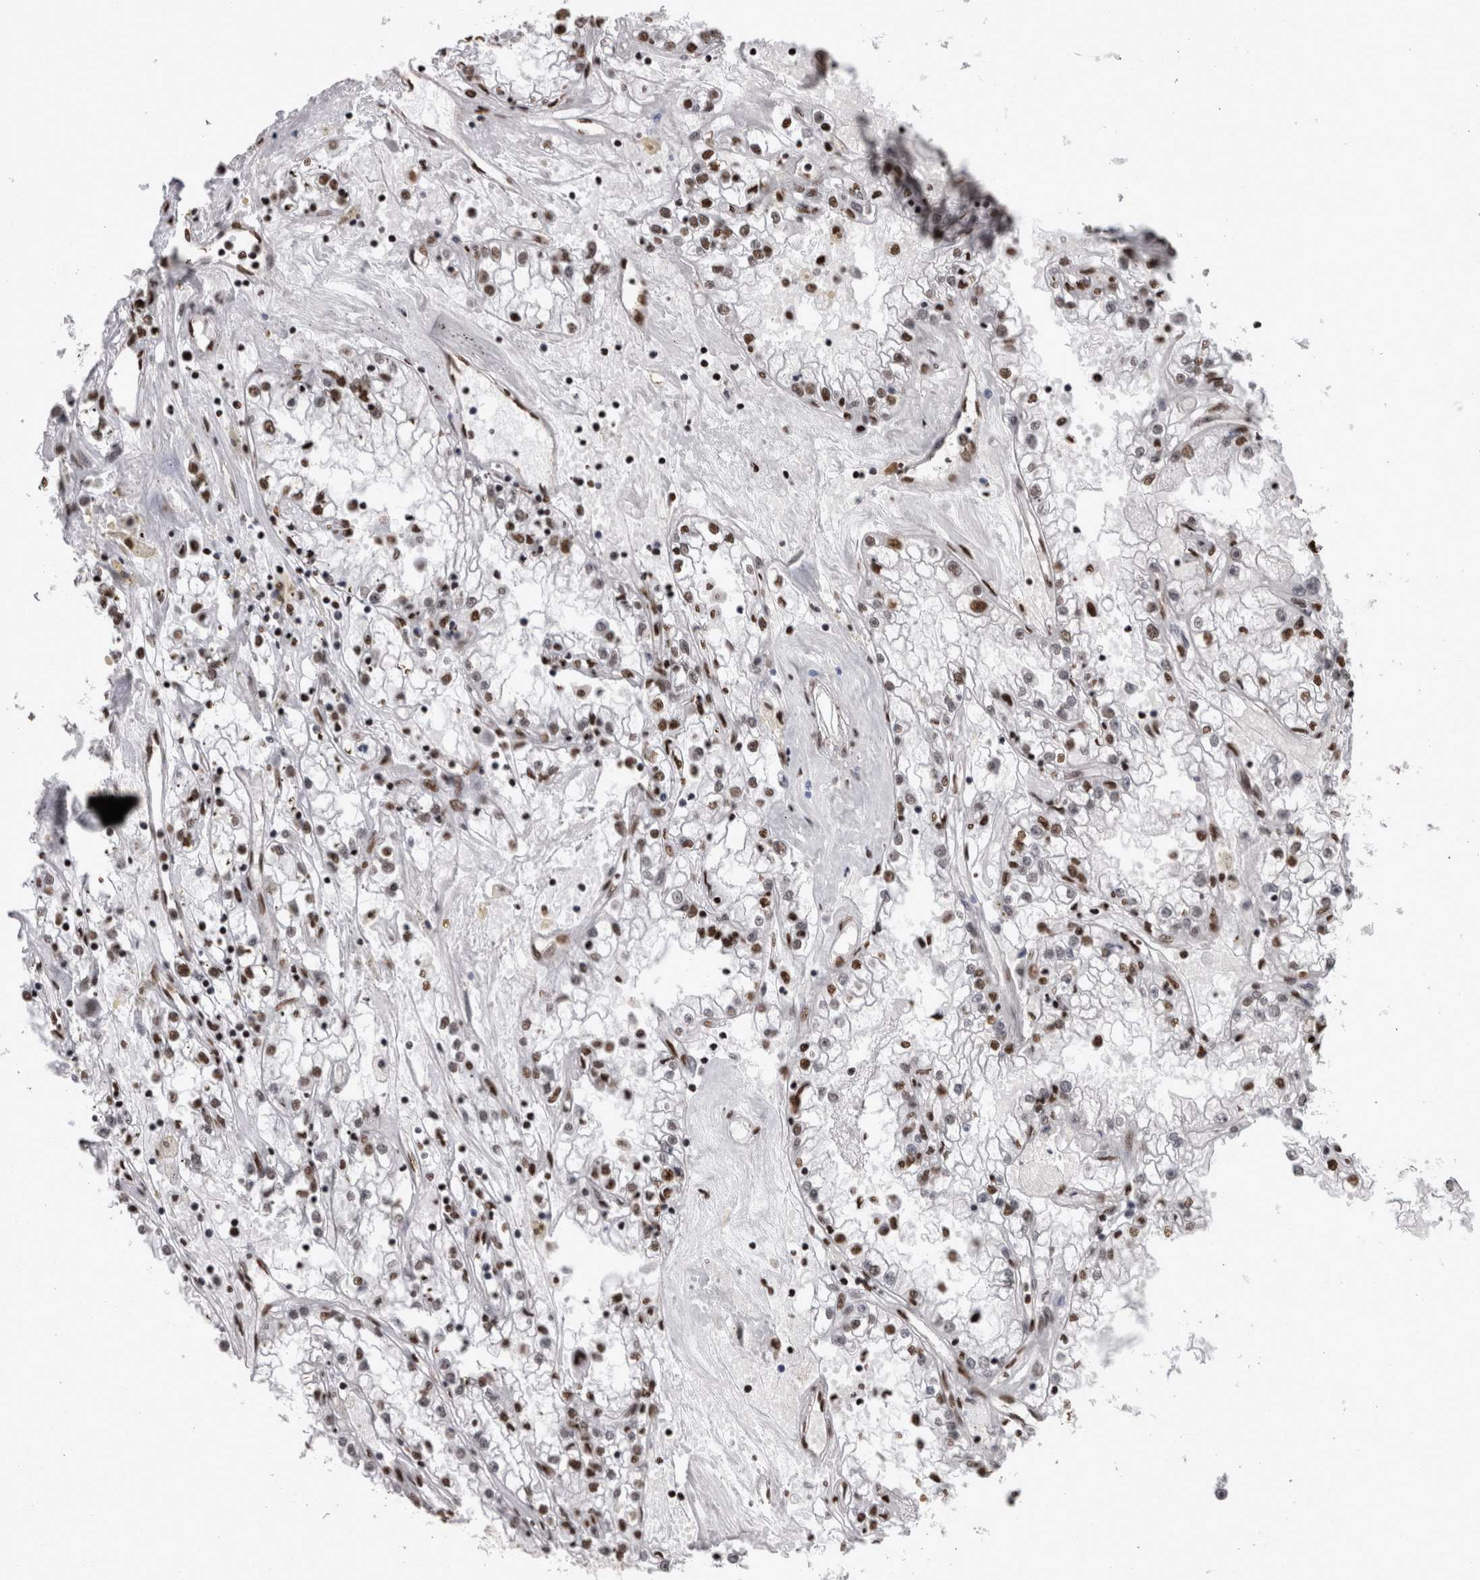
{"staining": {"intensity": "strong", "quantity": ">75%", "location": "nuclear"}, "tissue": "renal cancer", "cell_type": "Tumor cells", "image_type": "cancer", "snomed": [{"axis": "morphology", "description": "Adenocarcinoma, NOS"}, {"axis": "topography", "description": "Kidney"}], "caption": "This micrograph demonstrates renal cancer stained with IHC to label a protein in brown. The nuclear of tumor cells show strong positivity for the protein. Nuclei are counter-stained blue.", "gene": "HNRNPM", "patient": {"sex": "male", "age": 56}}